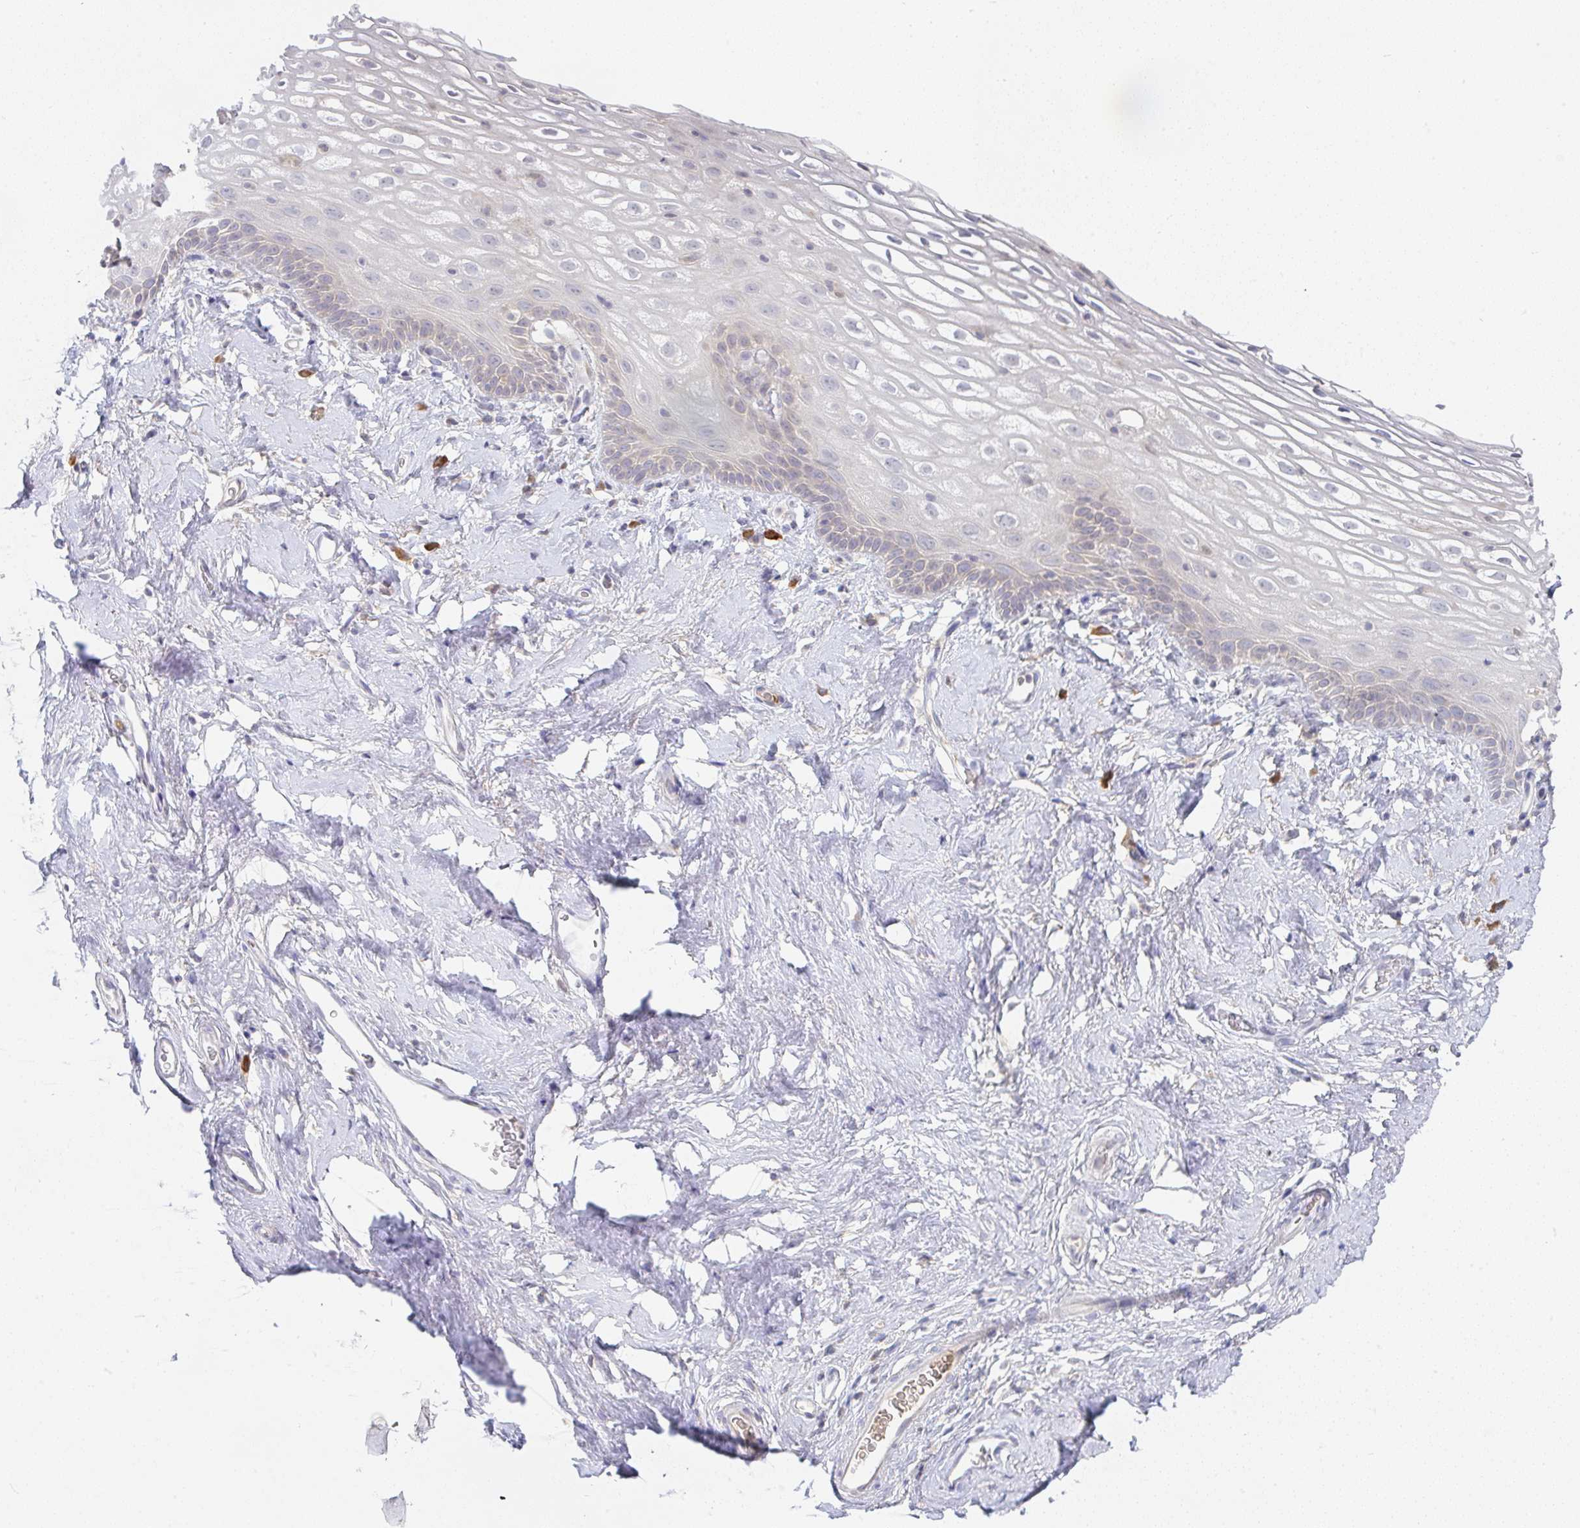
{"staining": {"intensity": "weak", "quantity": "25%-75%", "location": "cytoplasmic/membranous"}, "tissue": "vagina", "cell_type": "Squamous epithelial cells", "image_type": "normal", "snomed": [{"axis": "morphology", "description": "Normal tissue, NOS"}, {"axis": "morphology", "description": "Adenocarcinoma, NOS"}, {"axis": "topography", "description": "Rectum"}, {"axis": "topography", "description": "Vagina"}, {"axis": "topography", "description": "Peripheral nerve tissue"}], "caption": "Immunohistochemical staining of normal vagina reveals 25%-75% levels of weak cytoplasmic/membranous protein staining in approximately 25%-75% of squamous epithelial cells. (Stains: DAB in brown, nuclei in blue, Microscopy: brightfield microscopy at high magnification).", "gene": "DERL2", "patient": {"sex": "female", "age": 71}}